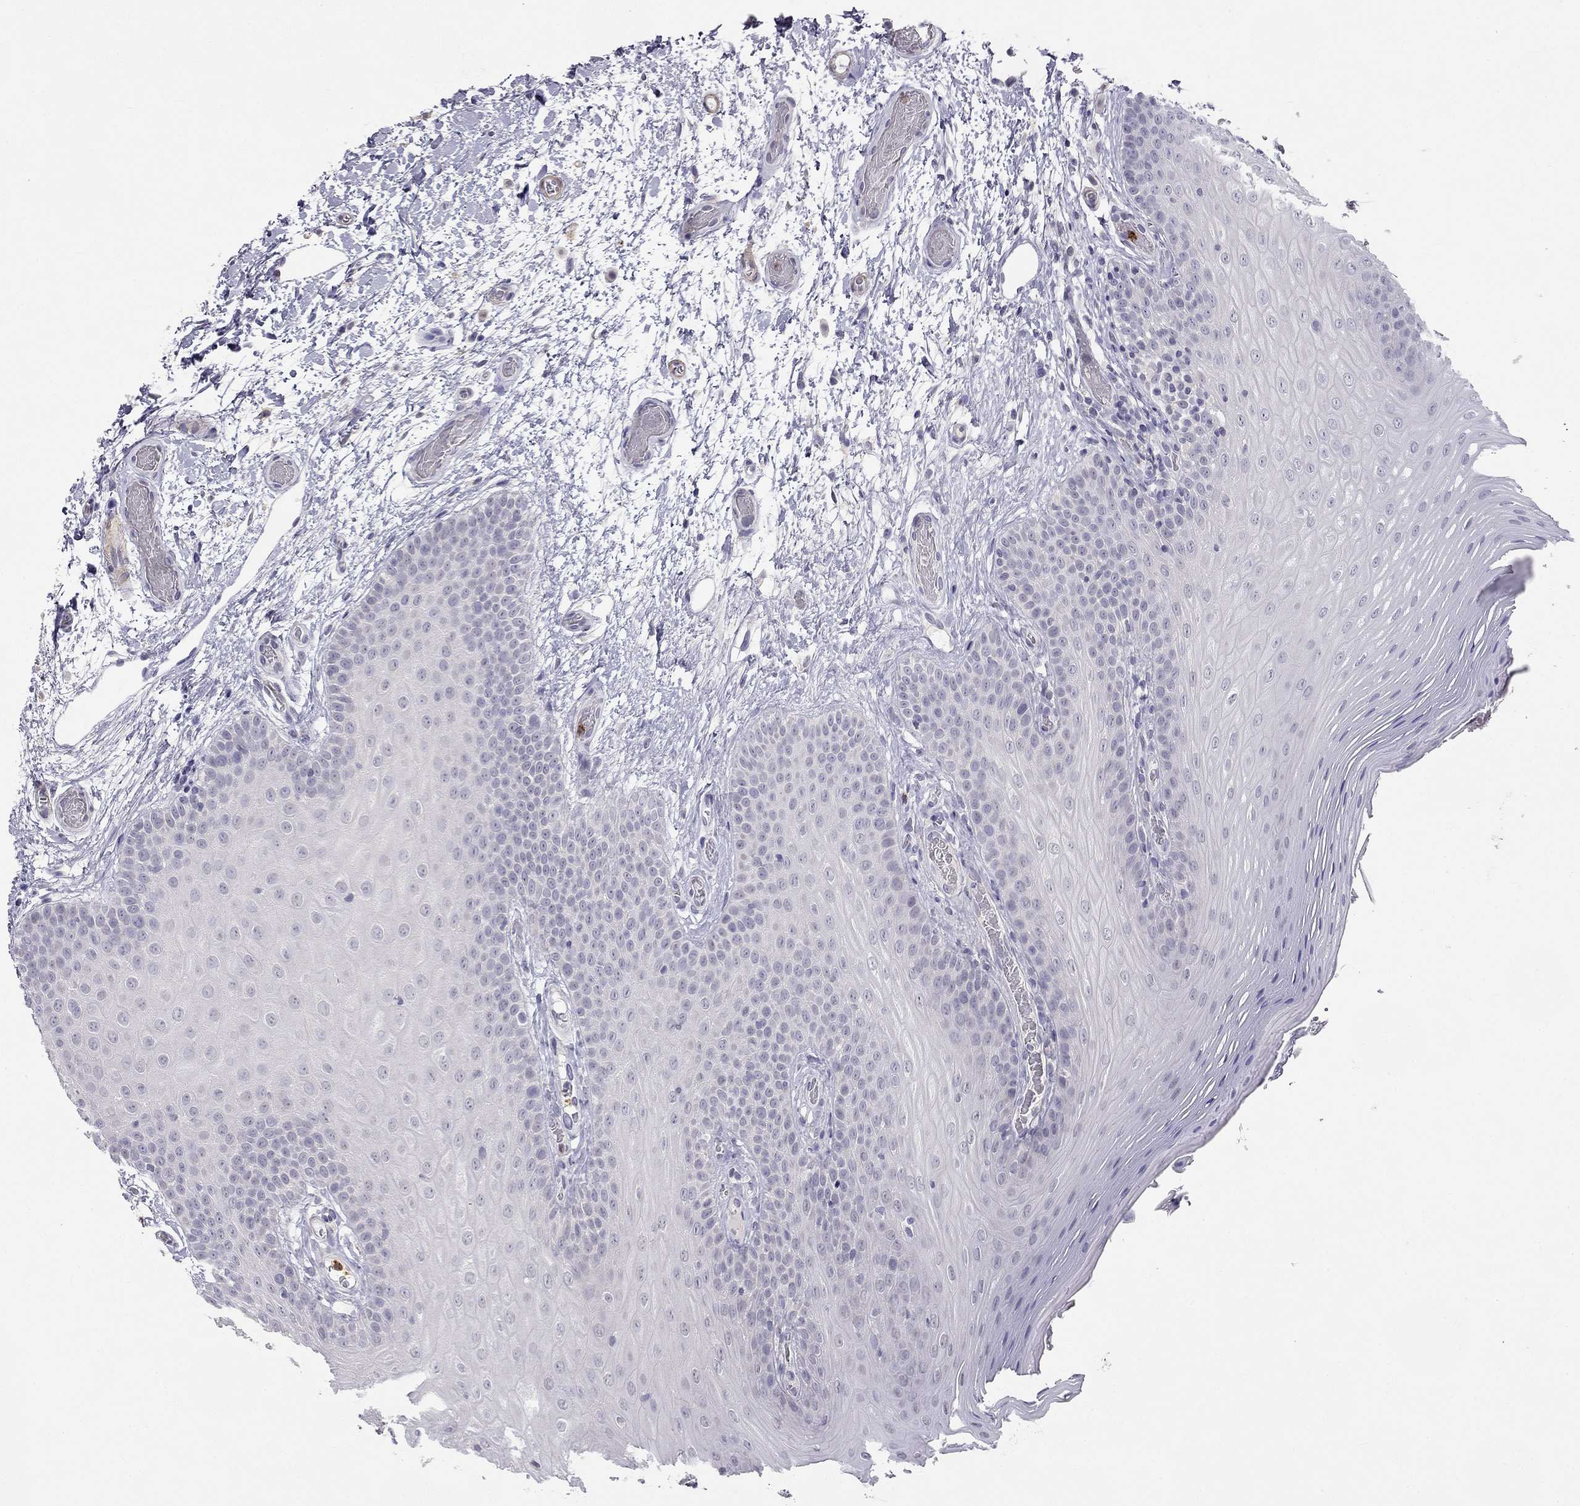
{"staining": {"intensity": "negative", "quantity": "none", "location": "none"}, "tissue": "oral mucosa", "cell_type": "Squamous epithelial cells", "image_type": "normal", "snomed": [{"axis": "morphology", "description": "Normal tissue, NOS"}, {"axis": "morphology", "description": "Squamous cell carcinoma, NOS"}, {"axis": "topography", "description": "Oral tissue"}, {"axis": "topography", "description": "Head-Neck"}], "caption": "A micrograph of oral mucosa stained for a protein exhibits no brown staining in squamous epithelial cells.", "gene": "C16orf89", "patient": {"sex": "male", "age": 78}}